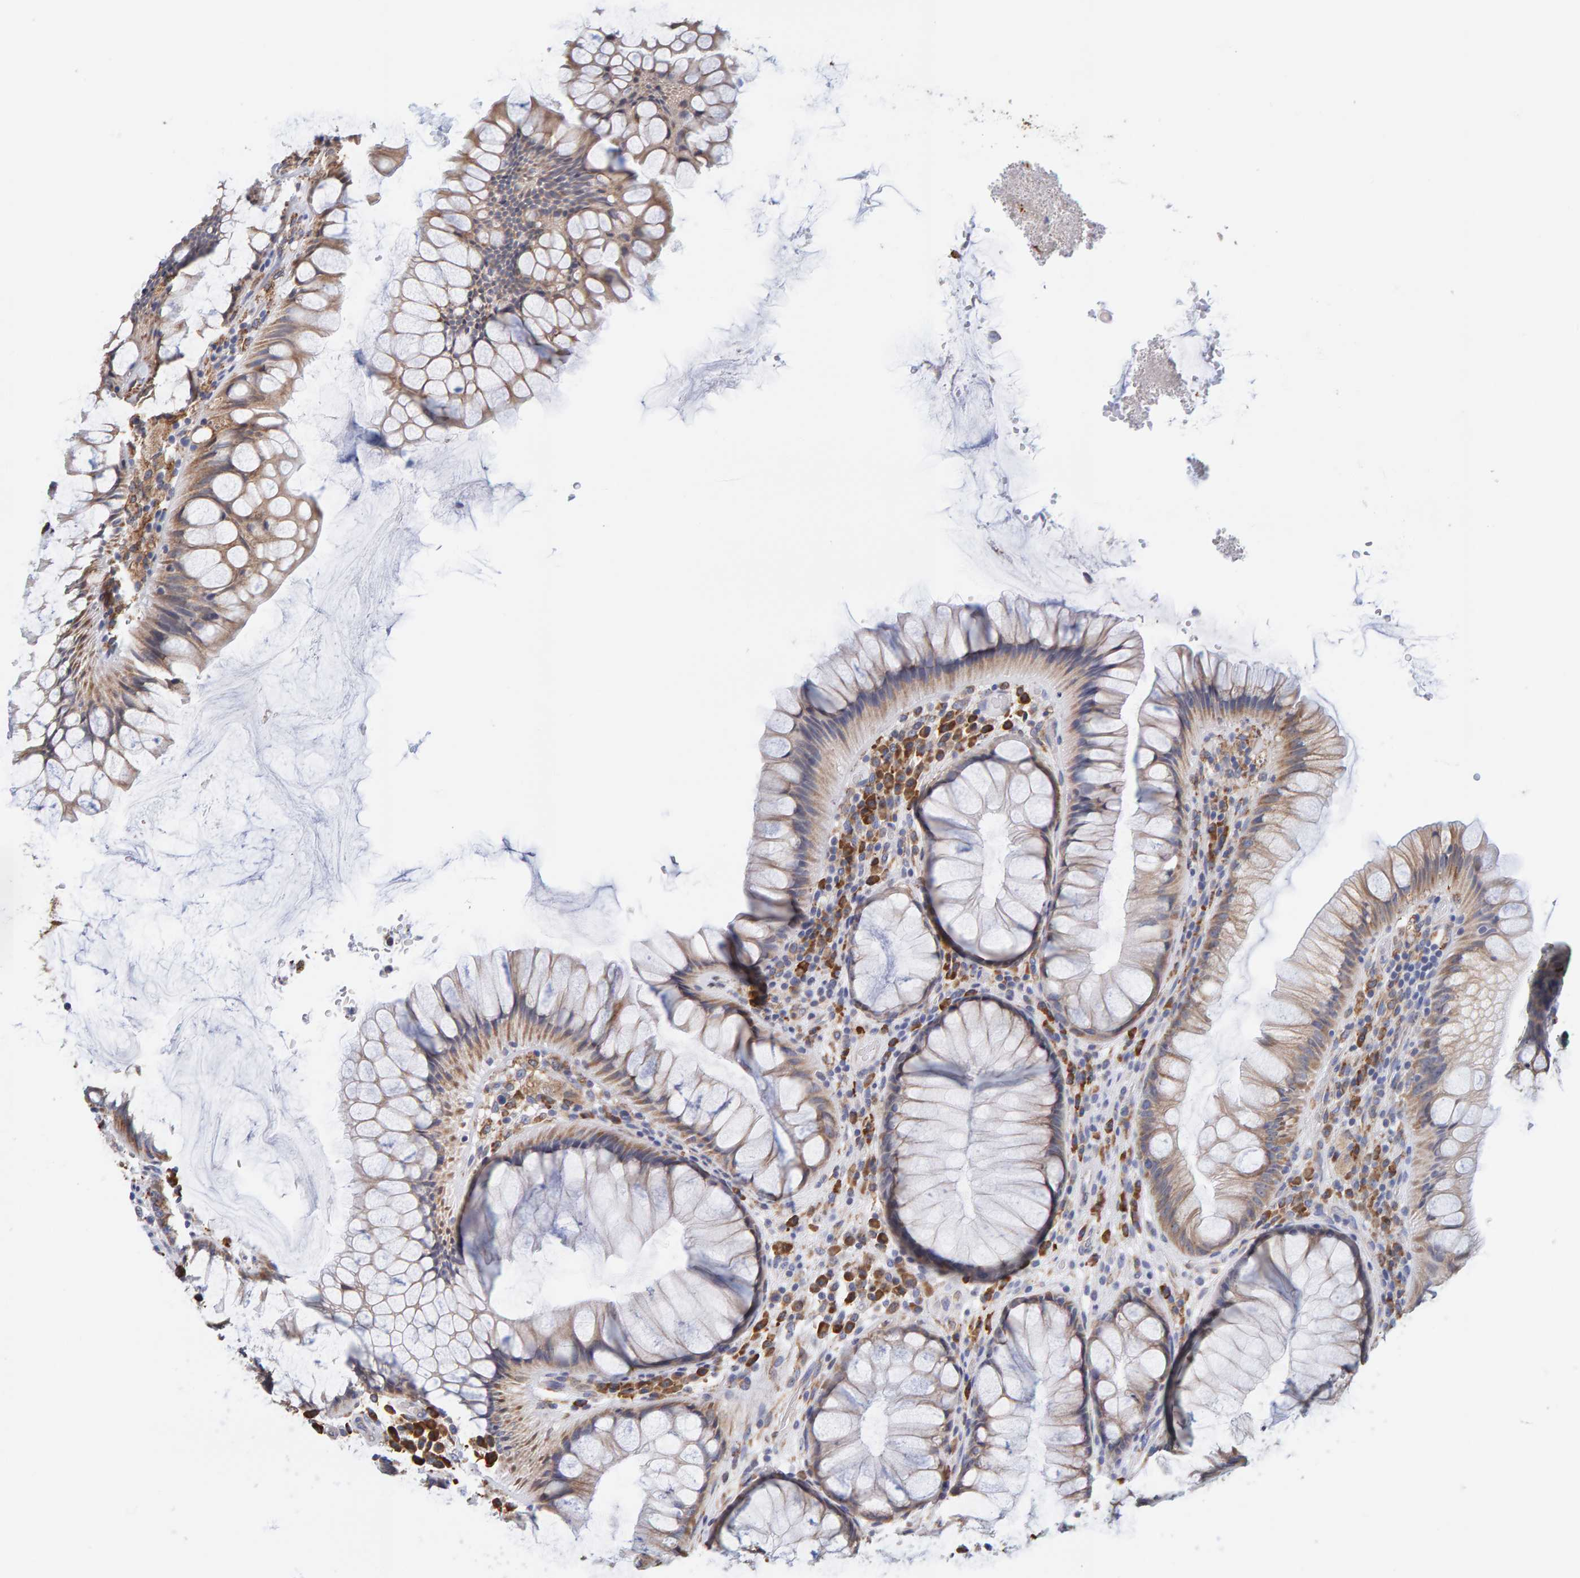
{"staining": {"intensity": "moderate", "quantity": ">75%", "location": "cytoplasmic/membranous"}, "tissue": "rectum", "cell_type": "Glandular cells", "image_type": "normal", "snomed": [{"axis": "morphology", "description": "Normal tissue, NOS"}, {"axis": "topography", "description": "Rectum"}], "caption": "A histopathology image of human rectum stained for a protein displays moderate cytoplasmic/membranous brown staining in glandular cells.", "gene": "SGPL1", "patient": {"sex": "male", "age": 51}}